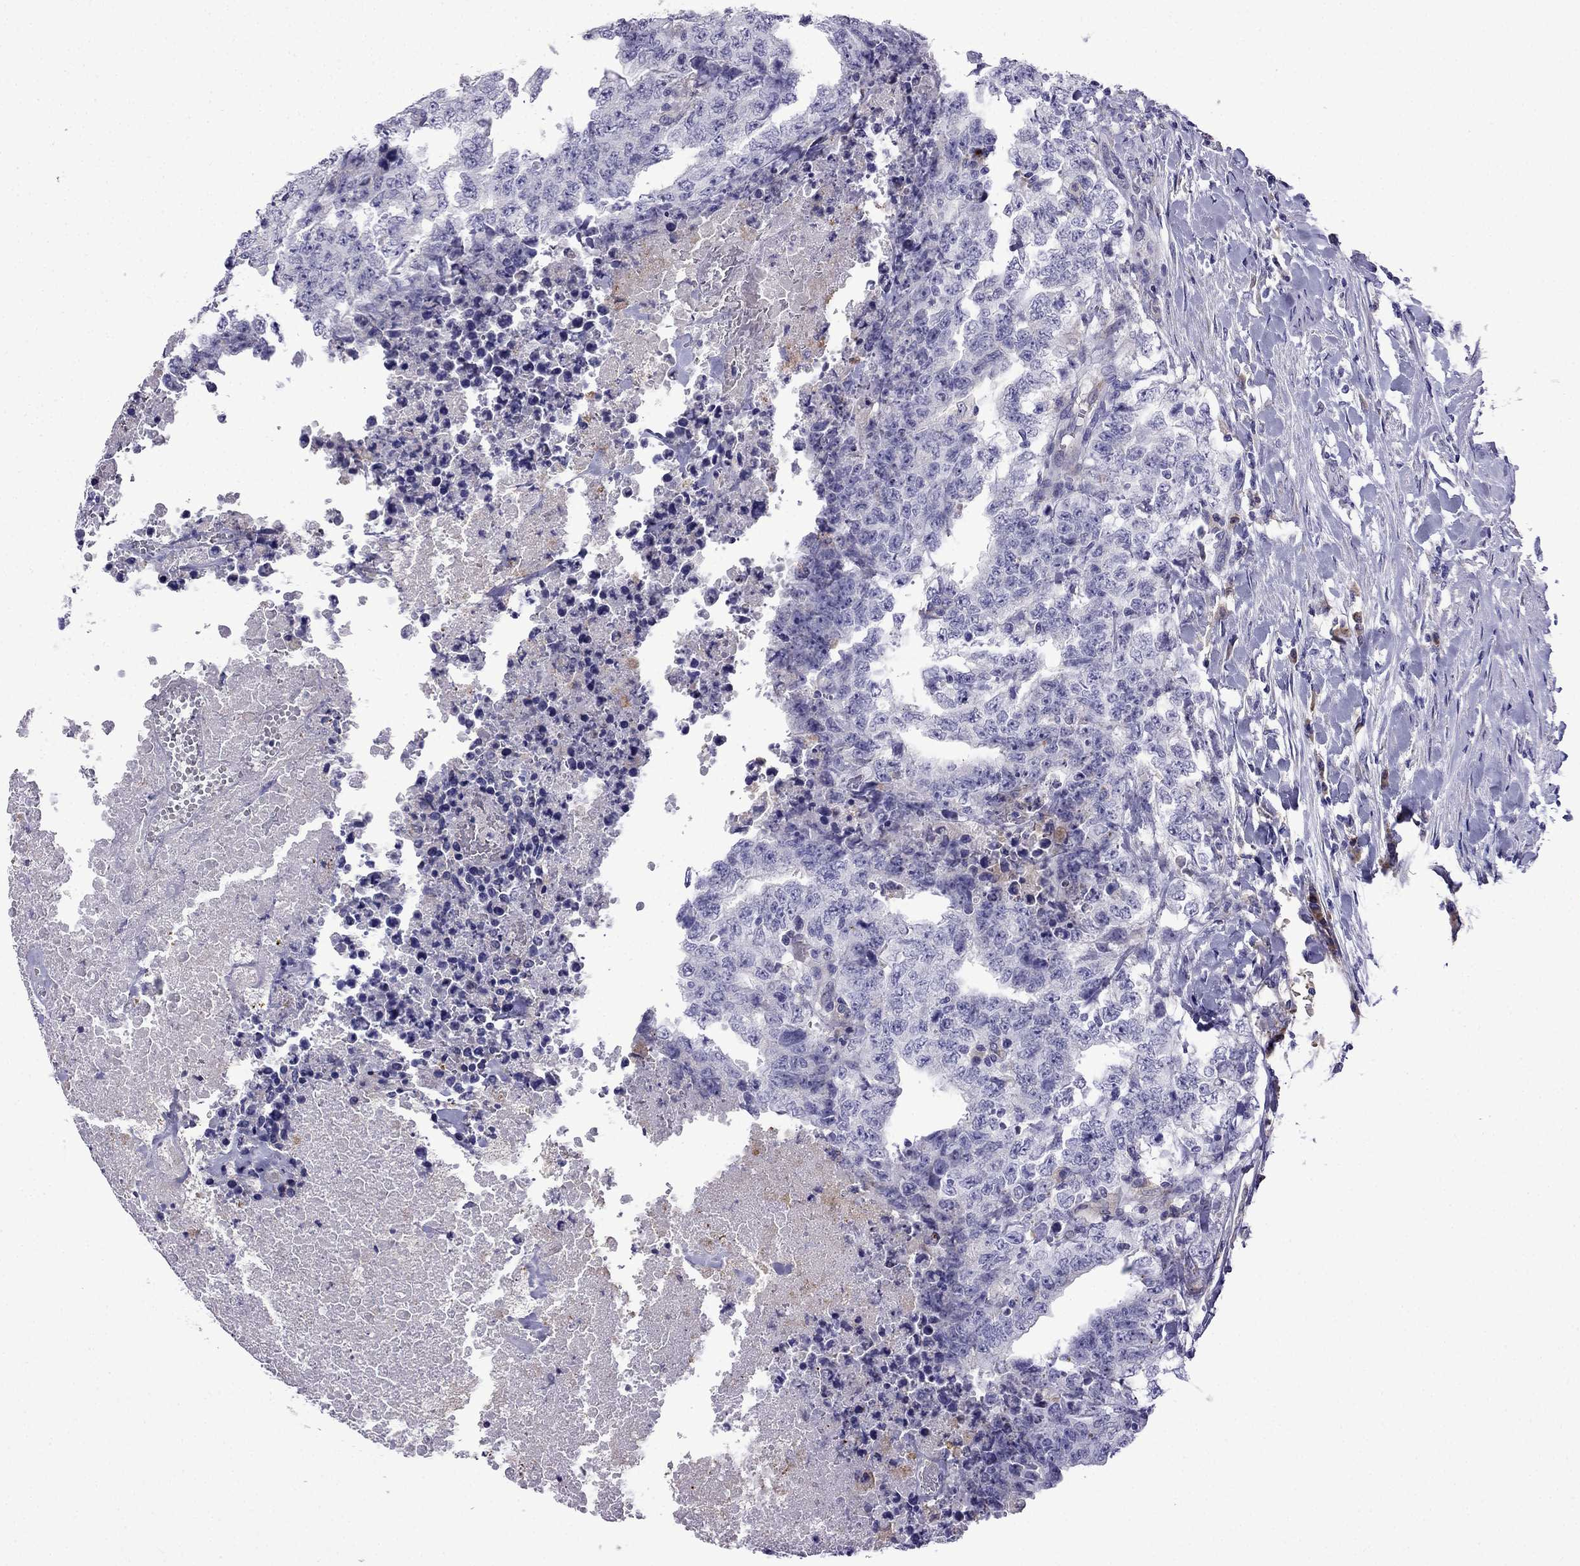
{"staining": {"intensity": "negative", "quantity": "none", "location": "none"}, "tissue": "testis cancer", "cell_type": "Tumor cells", "image_type": "cancer", "snomed": [{"axis": "morphology", "description": "Carcinoma, Embryonal, NOS"}, {"axis": "topography", "description": "Testis"}], "caption": "Tumor cells show no significant protein staining in testis cancer (embryonal carcinoma).", "gene": "TSSK4", "patient": {"sex": "male", "age": 24}}